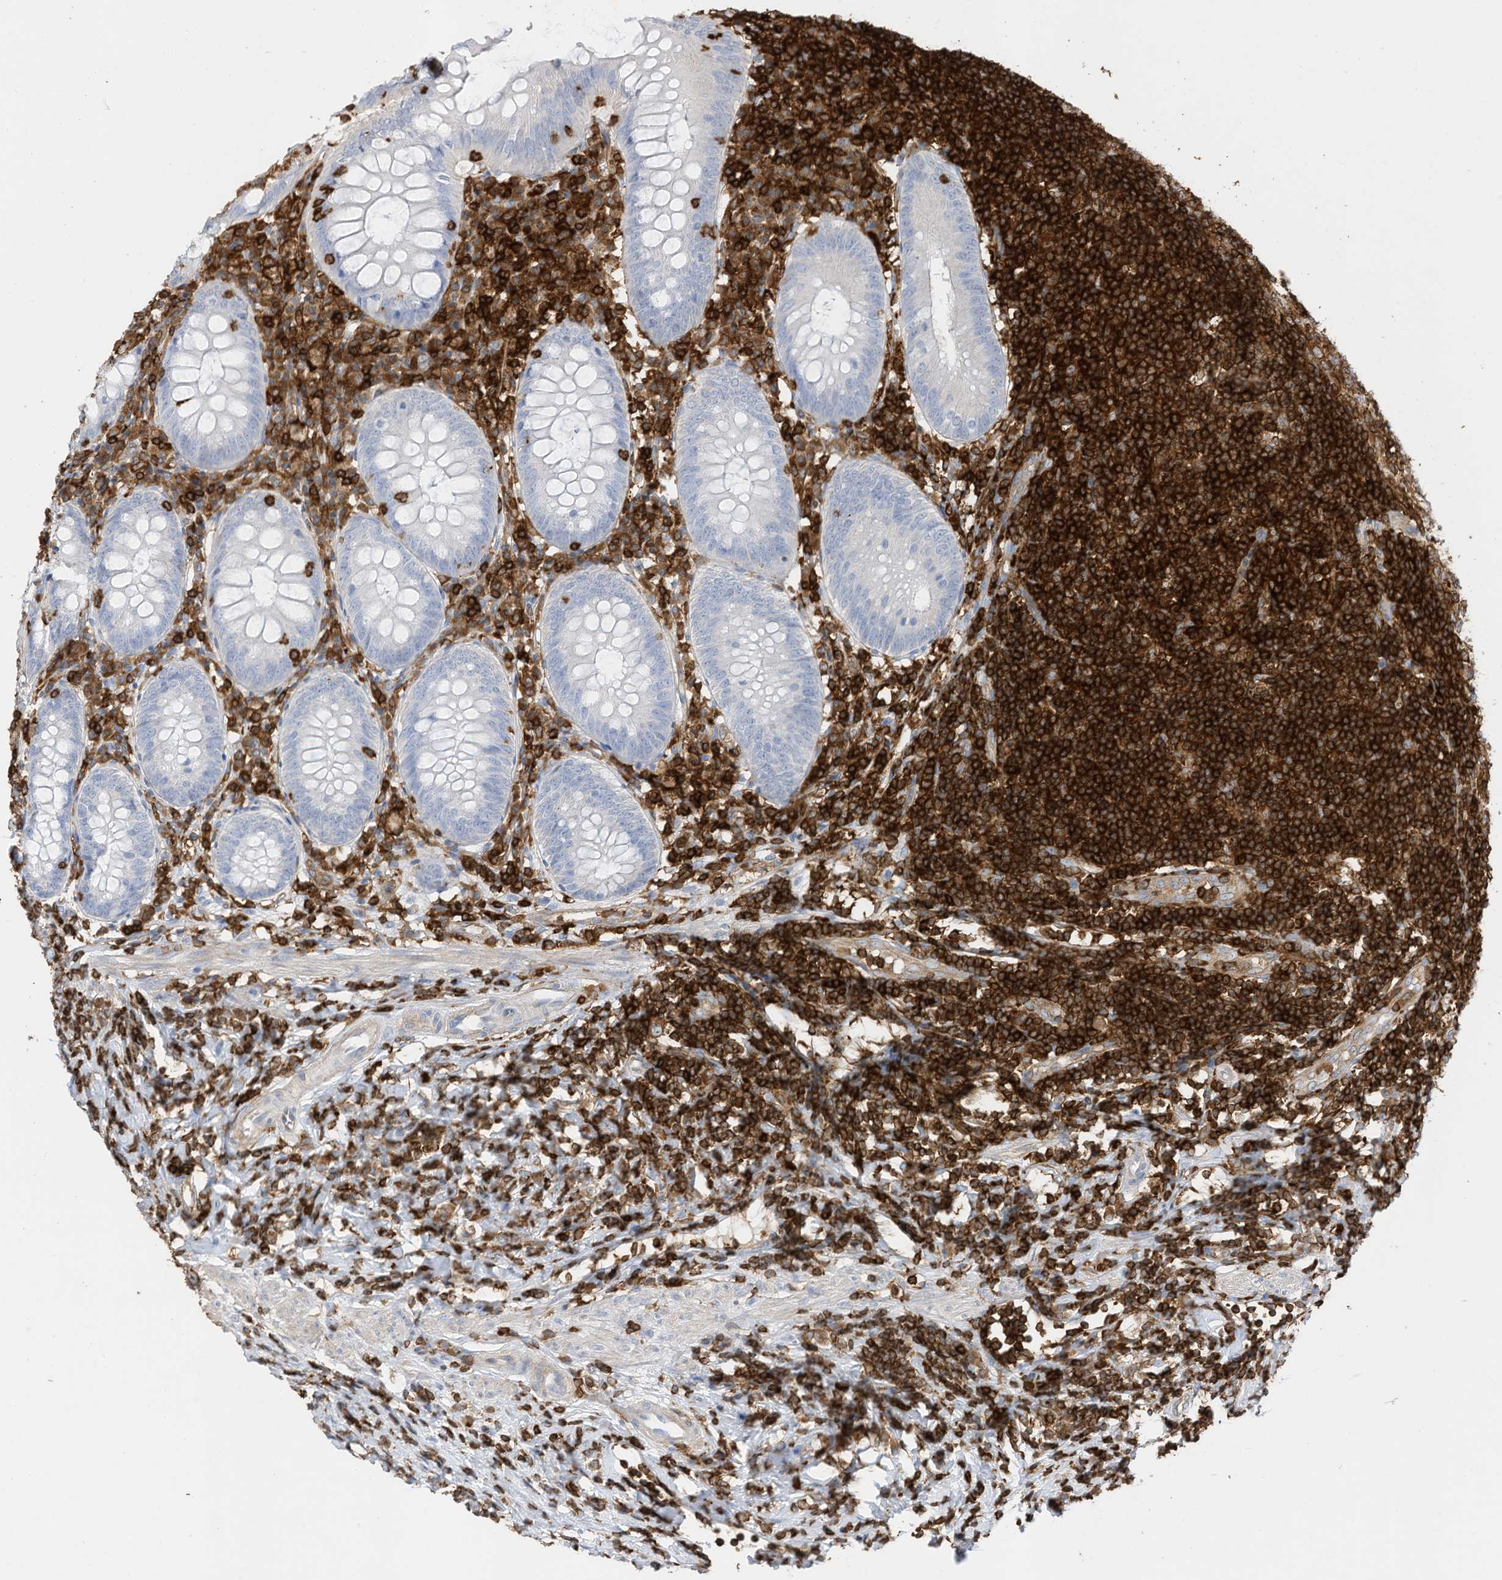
{"staining": {"intensity": "negative", "quantity": "none", "location": "none"}, "tissue": "appendix", "cell_type": "Glandular cells", "image_type": "normal", "snomed": [{"axis": "morphology", "description": "Normal tissue, NOS"}, {"axis": "topography", "description": "Appendix"}], "caption": "Immunohistochemistry micrograph of normal appendix: appendix stained with DAB (3,3'-diaminobenzidine) displays no significant protein staining in glandular cells. (Brightfield microscopy of DAB immunohistochemistry at high magnification).", "gene": "ARHGAP25", "patient": {"sex": "female", "age": 54}}